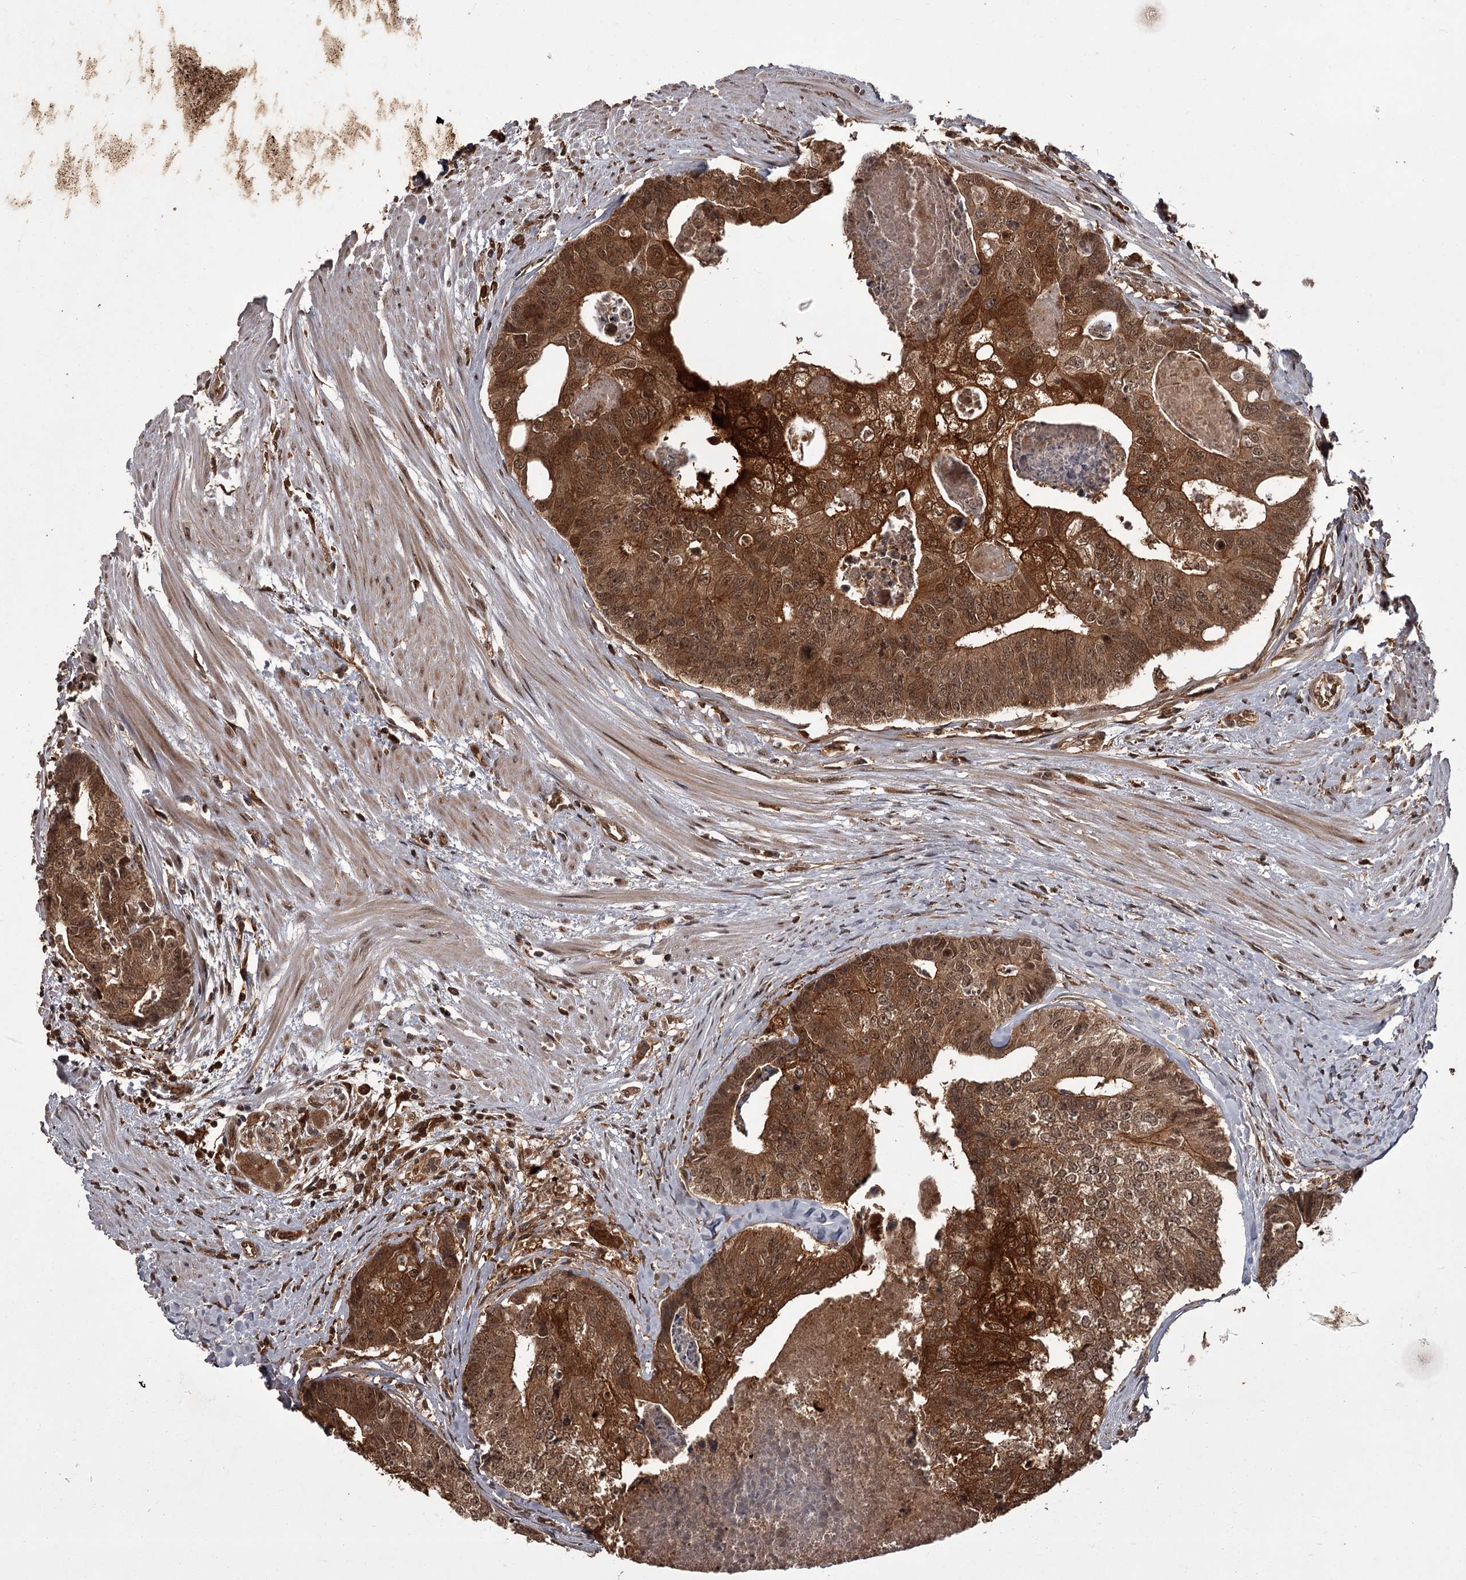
{"staining": {"intensity": "moderate", "quantity": ">75%", "location": "cytoplasmic/membranous,nuclear"}, "tissue": "colorectal cancer", "cell_type": "Tumor cells", "image_type": "cancer", "snomed": [{"axis": "morphology", "description": "Adenocarcinoma, NOS"}, {"axis": "topography", "description": "Colon"}], "caption": "This micrograph displays adenocarcinoma (colorectal) stained with immunohistochemistry (IHC) to label a protein in brown. The cytoplasmic/membranous and nuclear of tumor cells show moderate positivity for the protein. Nuclei are counter-stained blue.", "gene": "TBC1D23", "patient": {"sex": "female", "age": 67}}